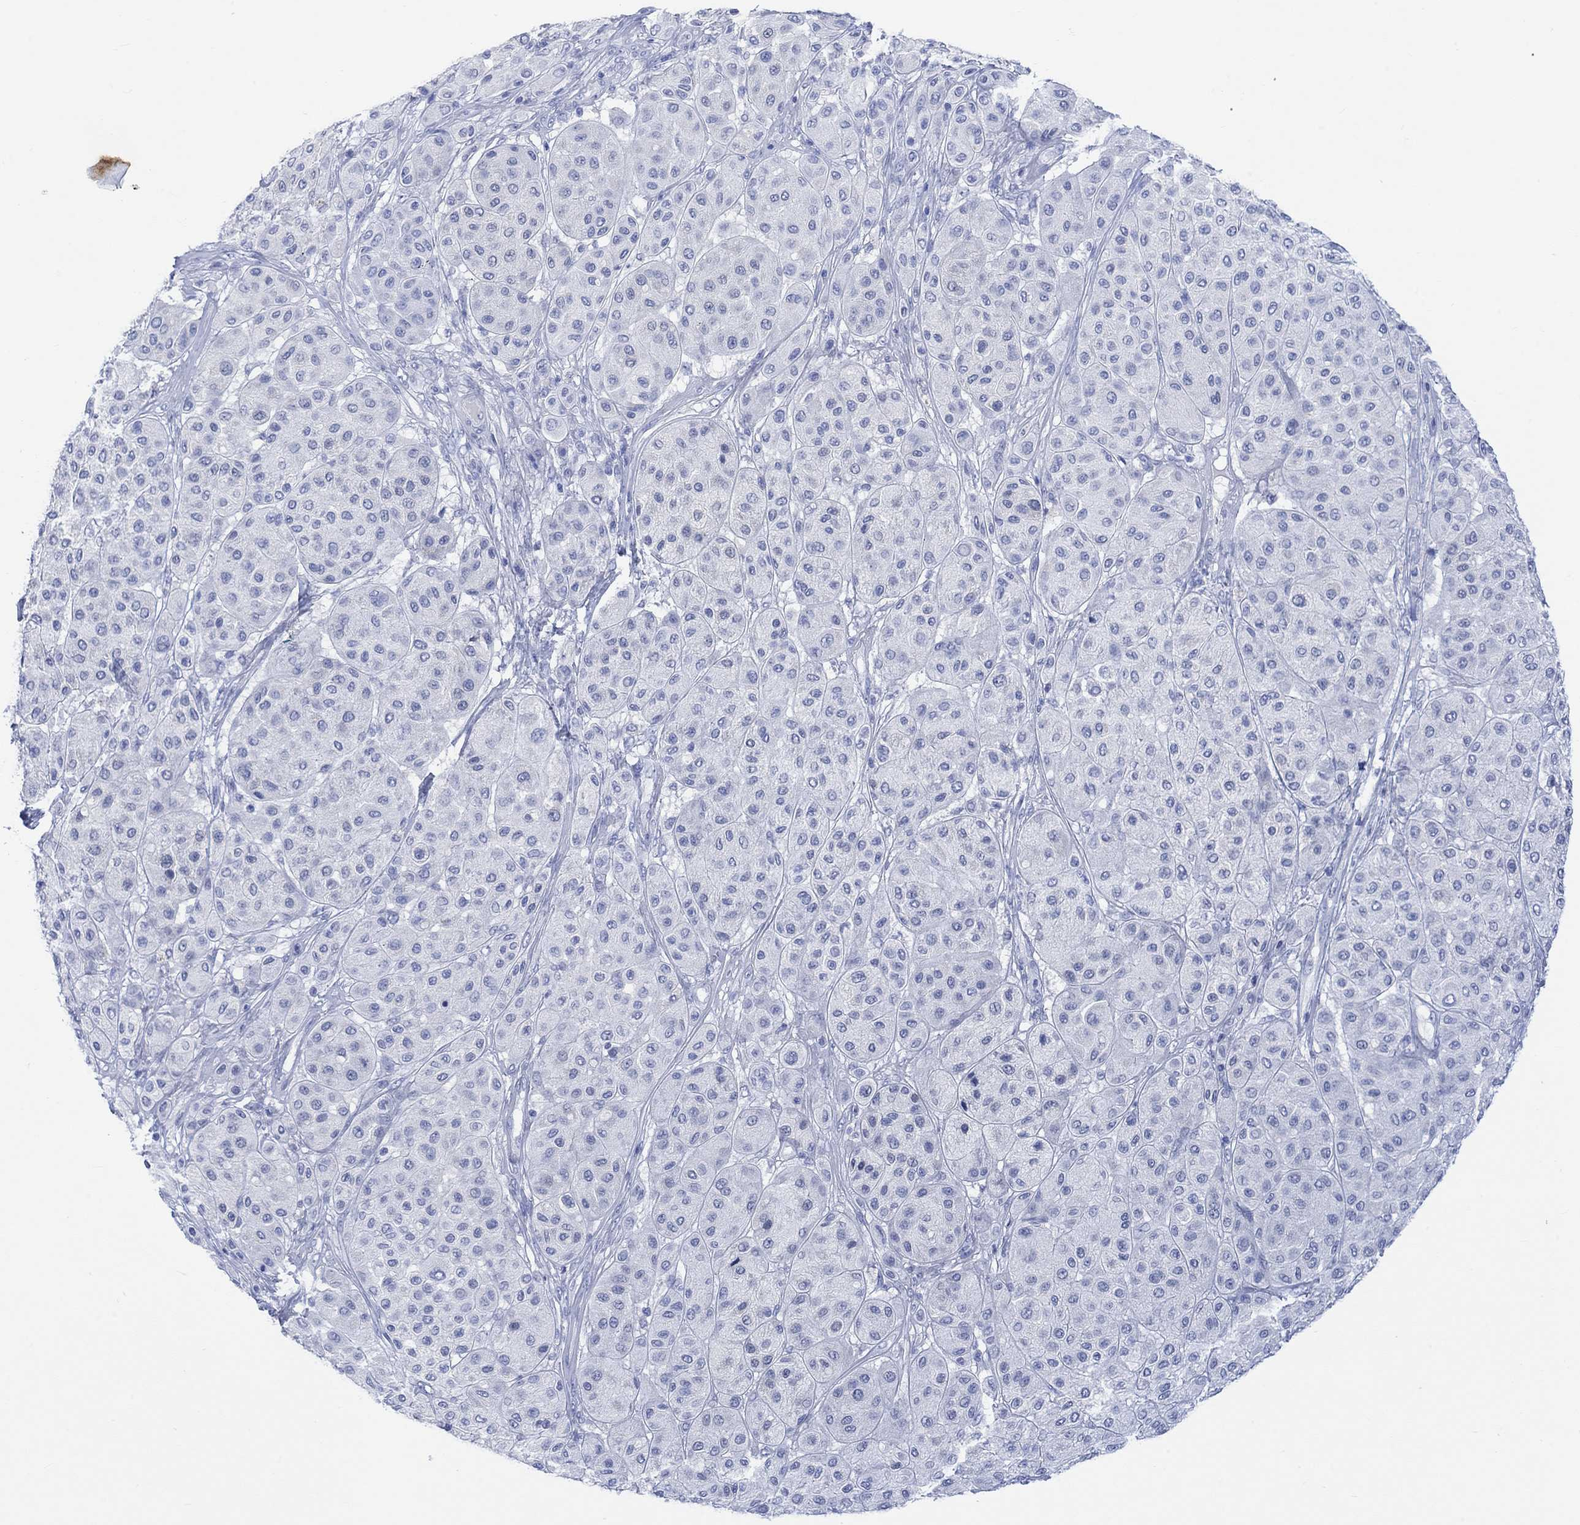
{"staining": {"intensity": "negative", "quantity": "none", "location": "none"}, "tissue": "melanoma", "cell_type": "Tumor cells", "image_type": "cancer", "snomed": [{"axis": "morphology", "description": "Malignant melanoma, Metastatic site"}, {"axis": "topography", "description": "Smooth muscle"}], "caption": "A micrograph of human malignant melanoma (metastatic site) is negative for staining in tumor cells.", "gene": "CALCA", "patient": {"sex": "male", "age": 41}}